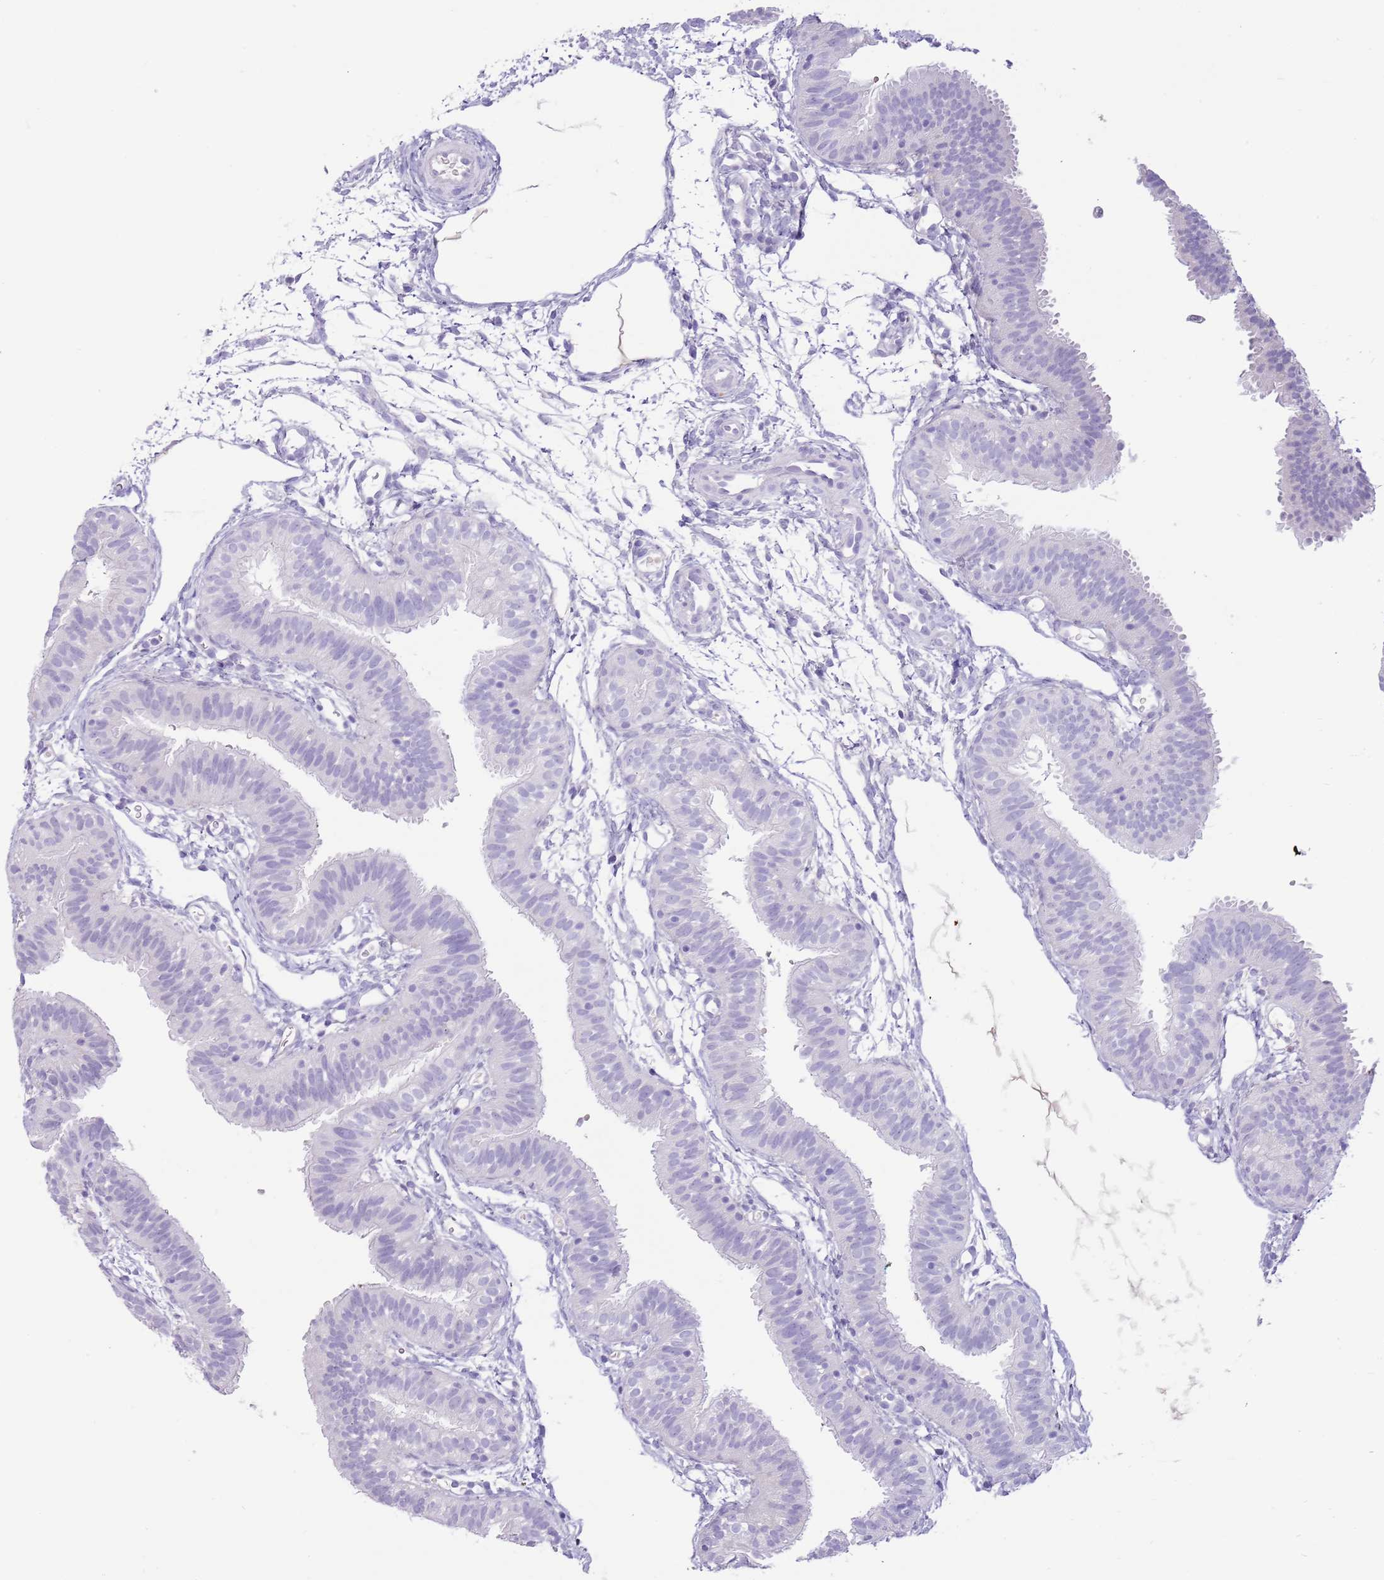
{"staining": {"intensity": "negative", "quantity": "none", "location": "none"}, "tissue": "fallopian tube", "cell_type": "Glandular cells", "image_type": "normal", "snomed": [{"axis": "morphology", "description": "Normal tissue, NOS"}, {"axis": "topography", "description": "Fallopian tube"}], "caption": "DAB (3,3'-diaminobenzidine) immunohistochemical staining of normal human fallopian tube reveals no significant staining in glandular cells.", "gene": "TOX2", "patient": {"sex": "female", "age": 35}}